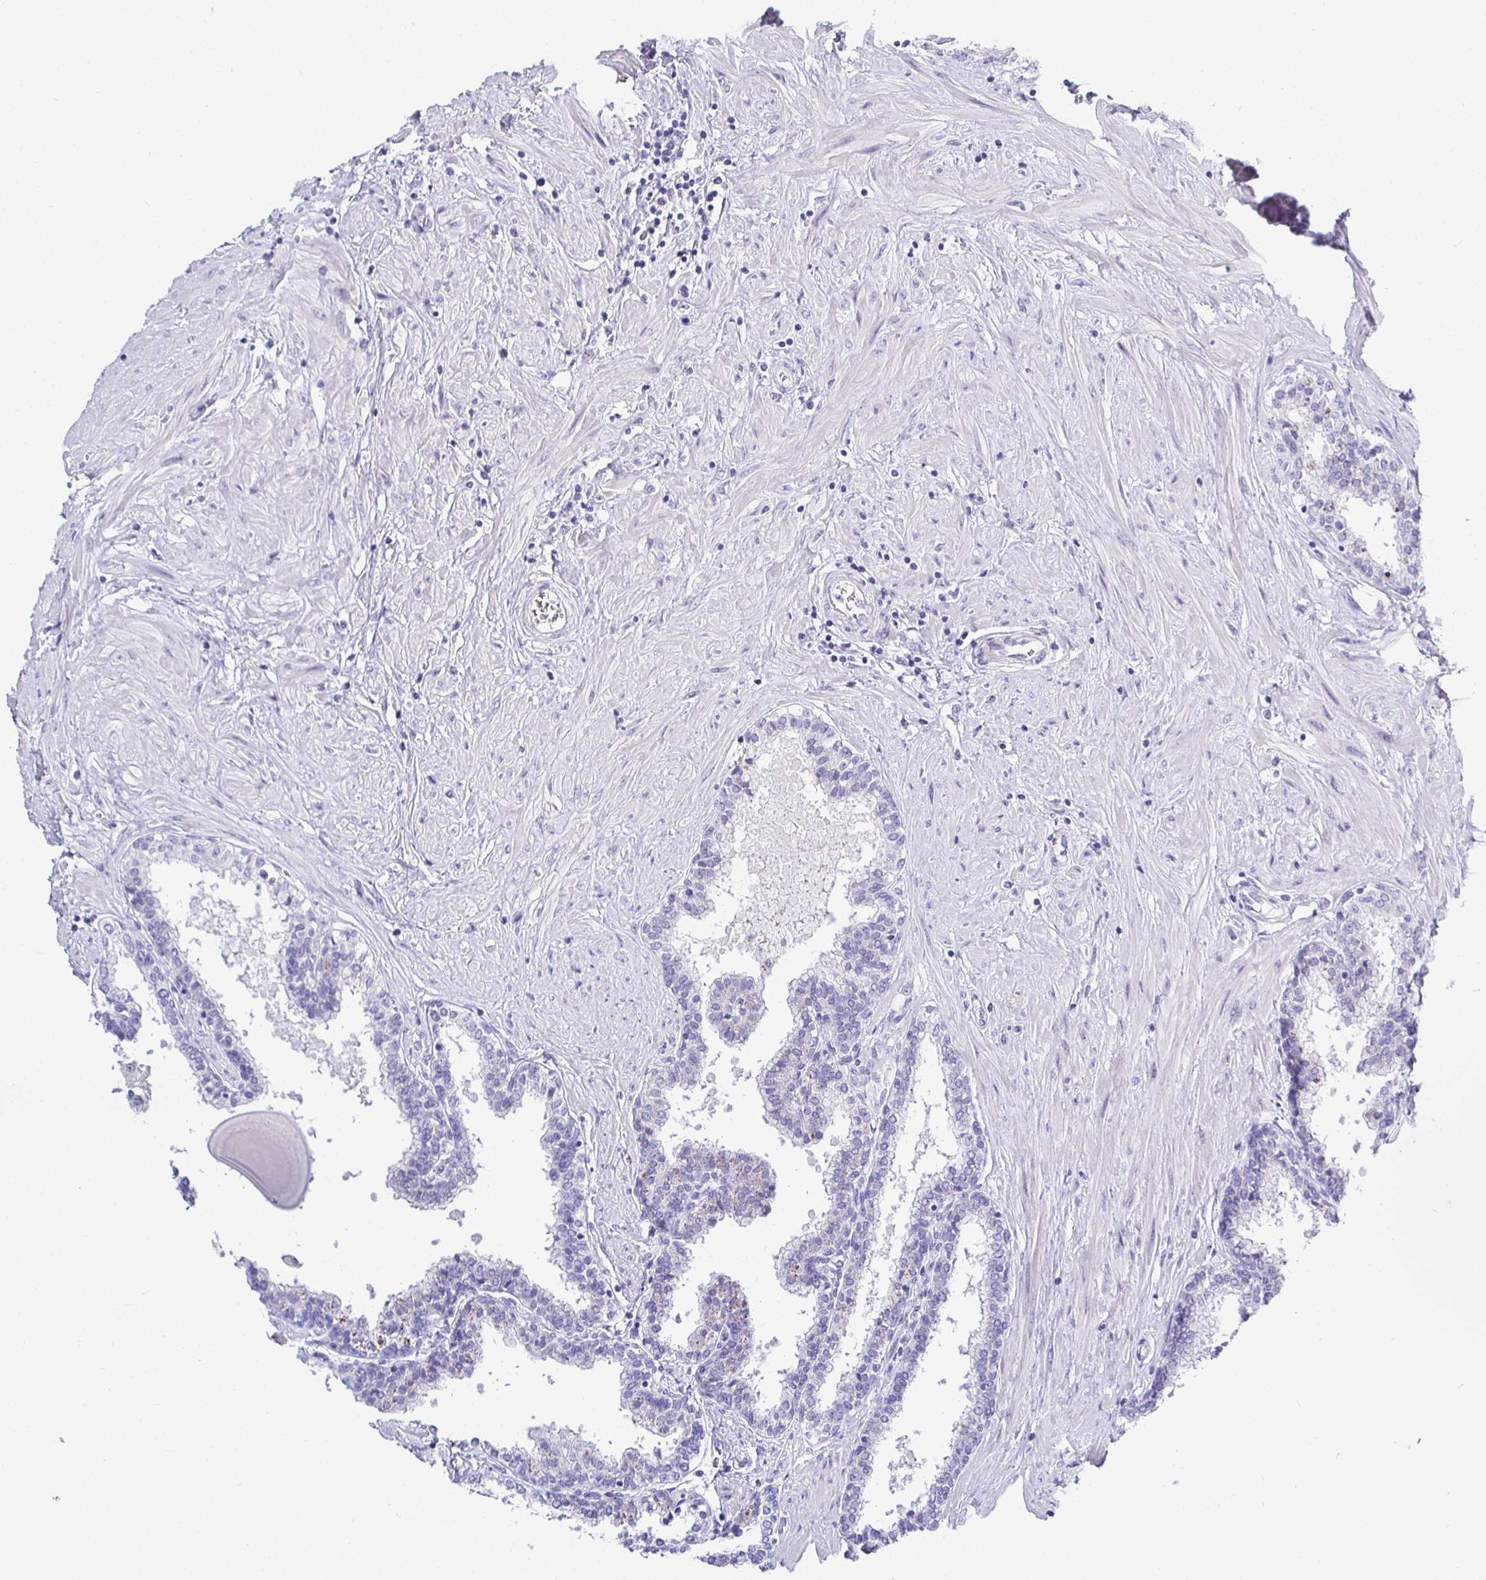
{"staining": {"intensity": "negative", "quantity": "none", "location": "none"}, "tissue": "prostate", "cell_type": "Glandular cells", "image_type": "normal", "snomed": [{"axis": "morphology", "description": "Normal tissue, NOS"}, {"axis": "topography", "description": "Prostate"}], "caption": "An immunohistochemistry image of unremarkable prostate is shown. There is no staining in glandular cells of prostate.", "gene": "TMEM241", "patient": {"sex": "male", "age": 55}}